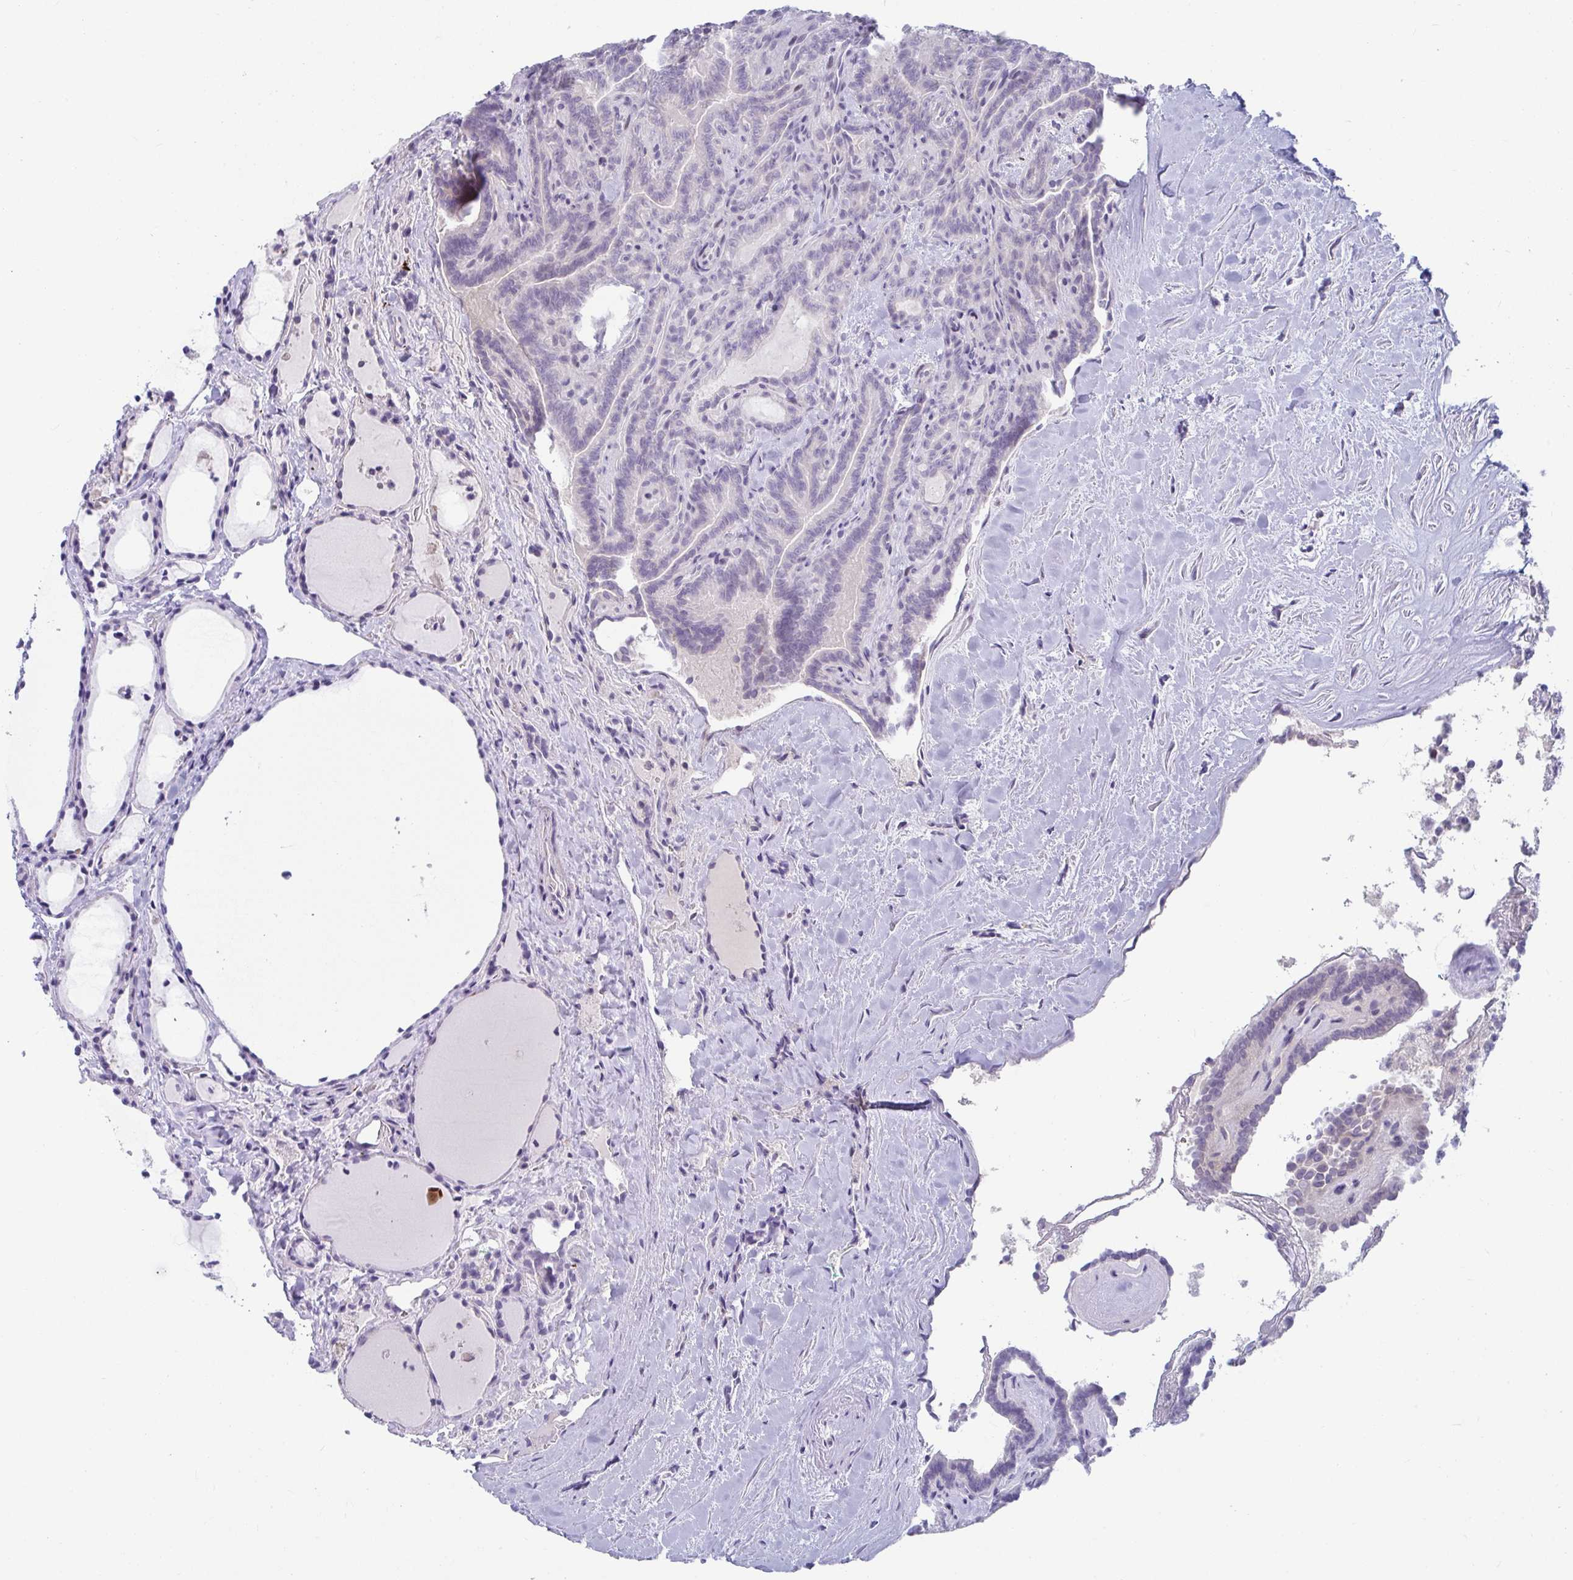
{"staining": {"intensity": "negative", "quantity": "none", "location": "none"}, "tissue": "thyroid cancer", "cell_type": "Tumor cells", "image_type": "cancer", "snomed": [{"axis": "morphology", "description": "Papillary adenocarcinoma, NOS"}, {"axis": "topography", "description": "Thyroid gland"}], "caption": "The immunohistochemistry micrograph has no significant expression in tumor cells of thyroid cancer (papillary adenocarcinoma) tissue. (DAB immunohistochemistry (IHC), high magnification).", "gene": "NPY", "patient": {"sex": "female", "age": 21}}